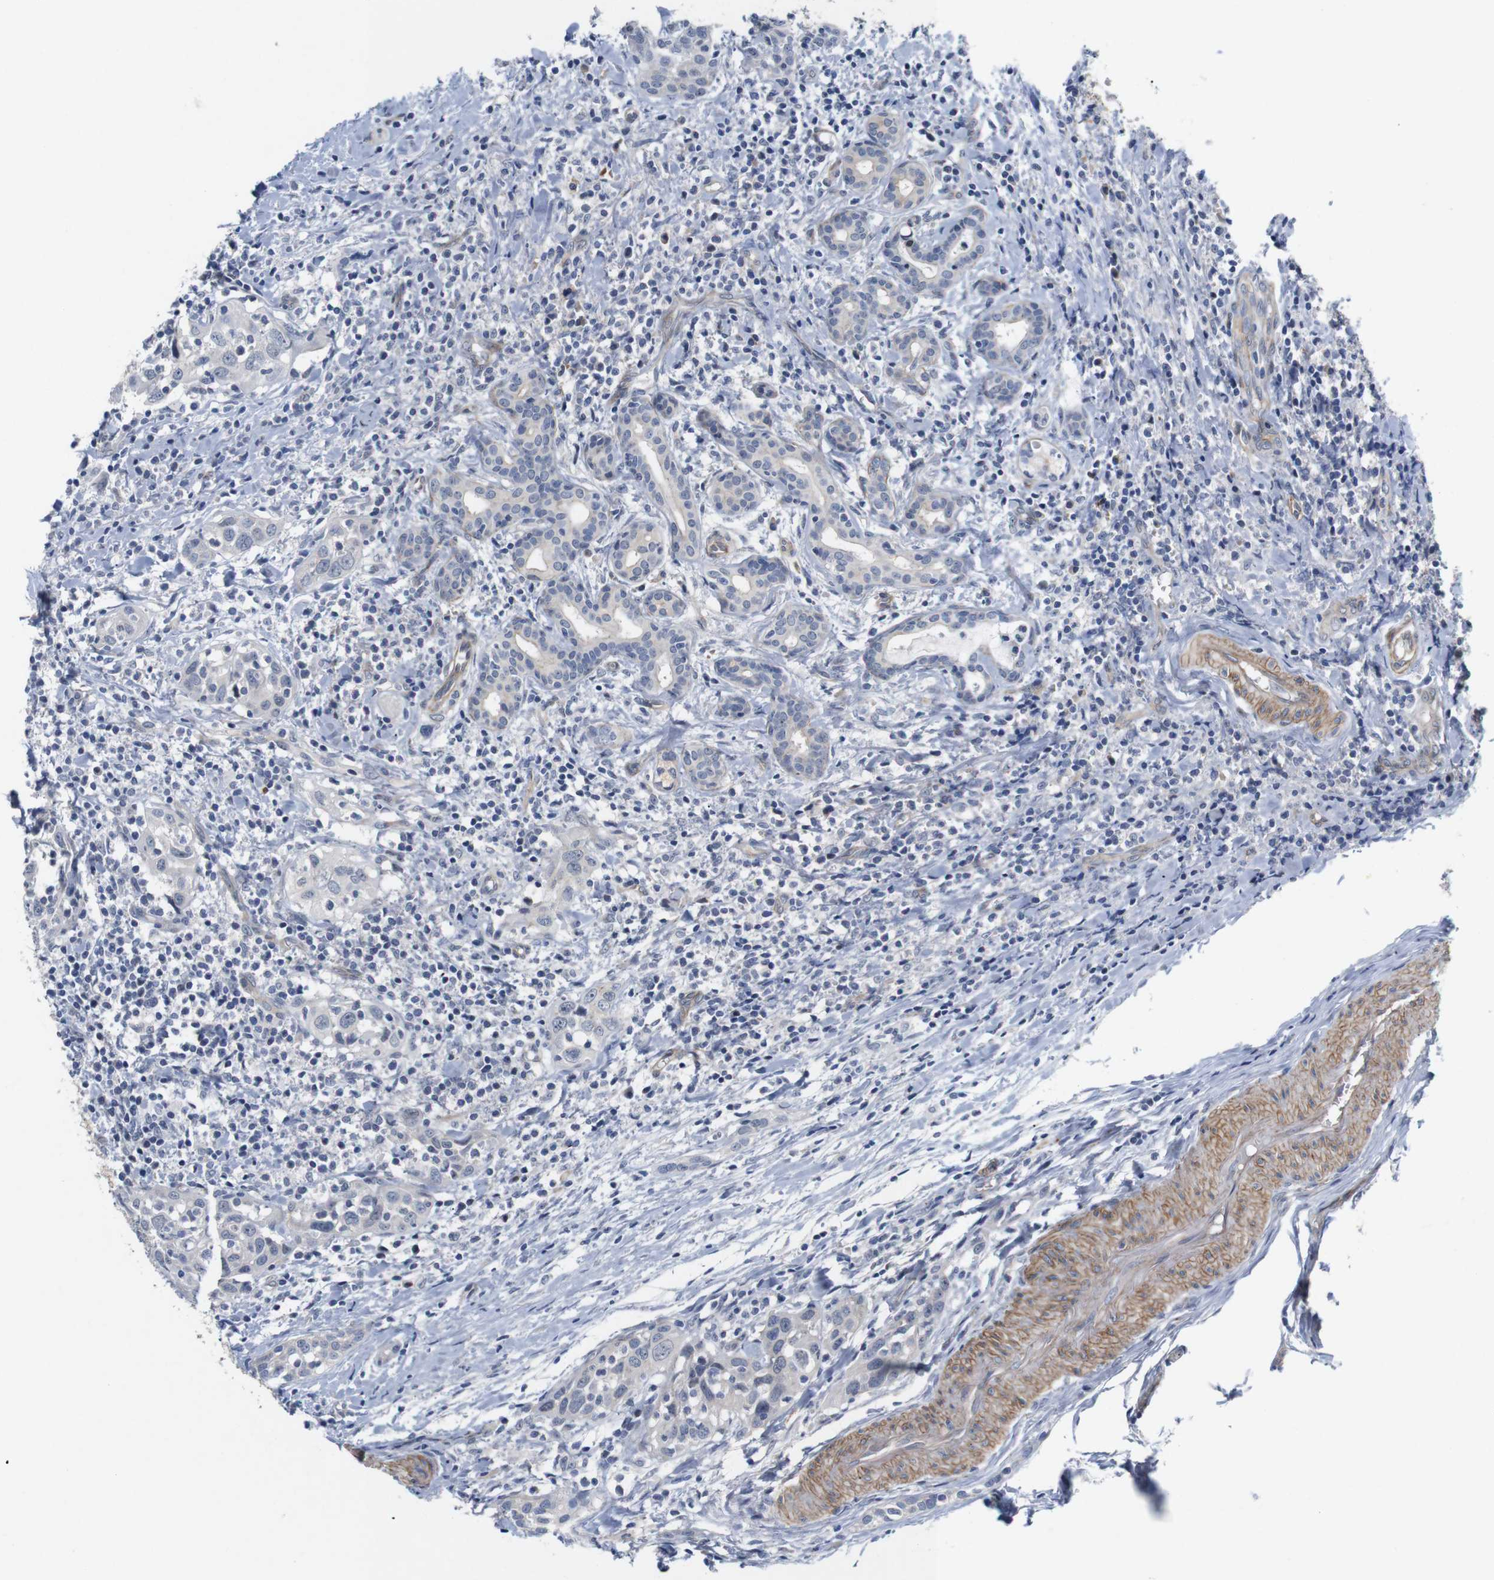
{"staining": {"intensity": "weak", "quantity": "<25%", "location": "cytoplasmic/membranous"}, "tissue": "head and neck cancer", "cell_type": "Tumor cells", "image_type": "cancer", "snomed": [{"axis": "morphology", "description": "Squamous cell carcinoma, NOS"}, {"axis": "topography", "description": "Oral tissue"}, {"axis": "topography", "description": "Head-Neck"}], "caption": "Photomicrograph shows no significant protein staining in tumor cells of squamous cell carcinoma (head and neck).", "gene": "CYB561", "patient": {"sex": "female", "age": 50}}